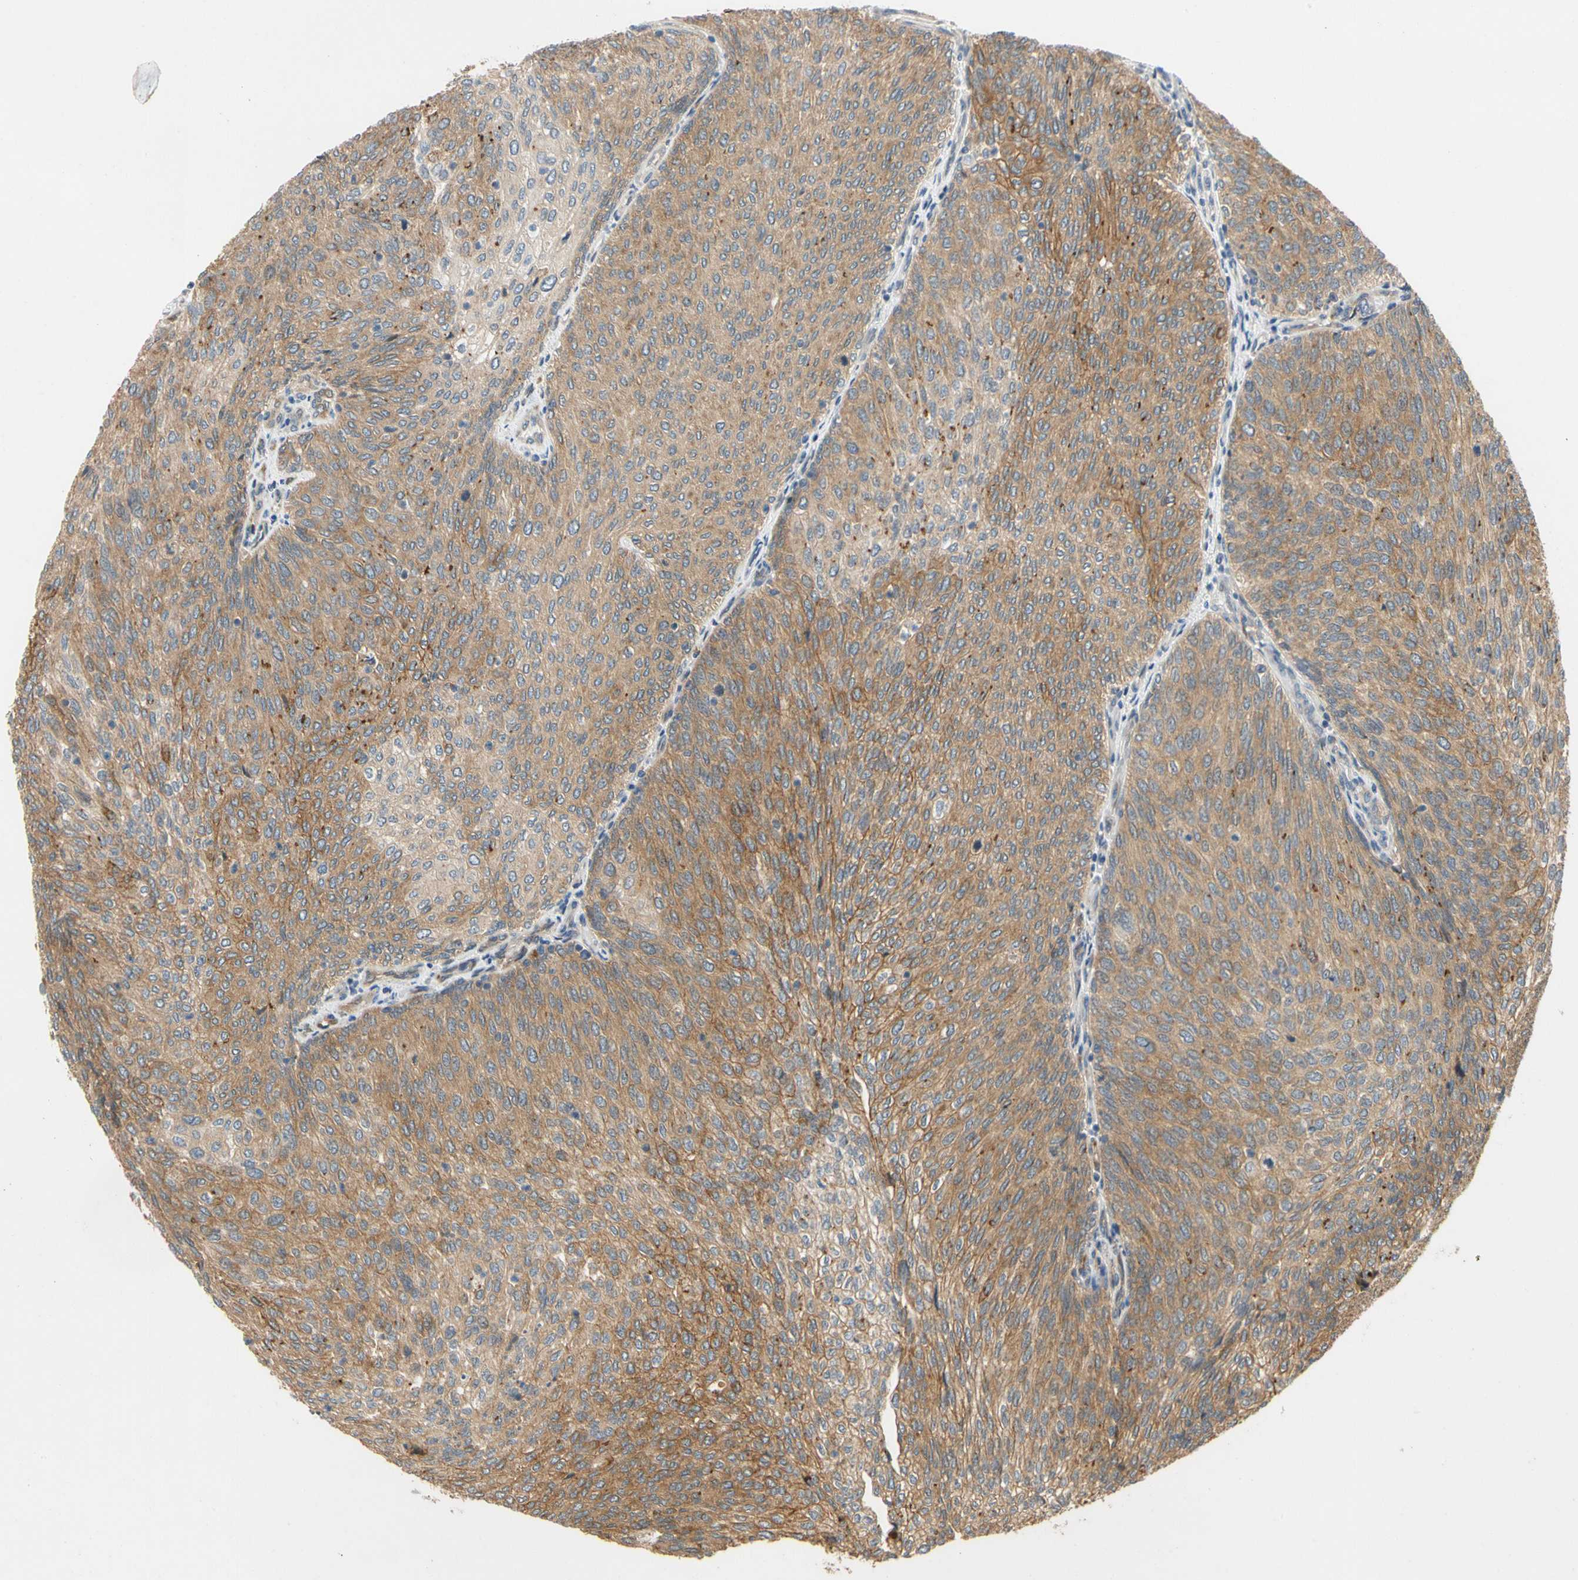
{"staining": {"intensity": "strong", "quantity": ">75%", "location": "cytoplasmic/membranous"}, "tissue": "urothelial cancer", "cell_type": "Tumor cells", "image_type": "cancer", "snomed": [{"axis": "morphology", "description": "Urothelial carcinoma, Low grade"}, {"axis": "topography", "description": "Urinary bladder"}], "caption": "Immunohistochemistry (IHC) of low-grade urothelial carcinoma displays high levels of strong cytoplasmic/membranous positivity in approximately >75% of tumor cells.", "gene": "TDRP", "patient": {"sex": "female", "age": 79}}